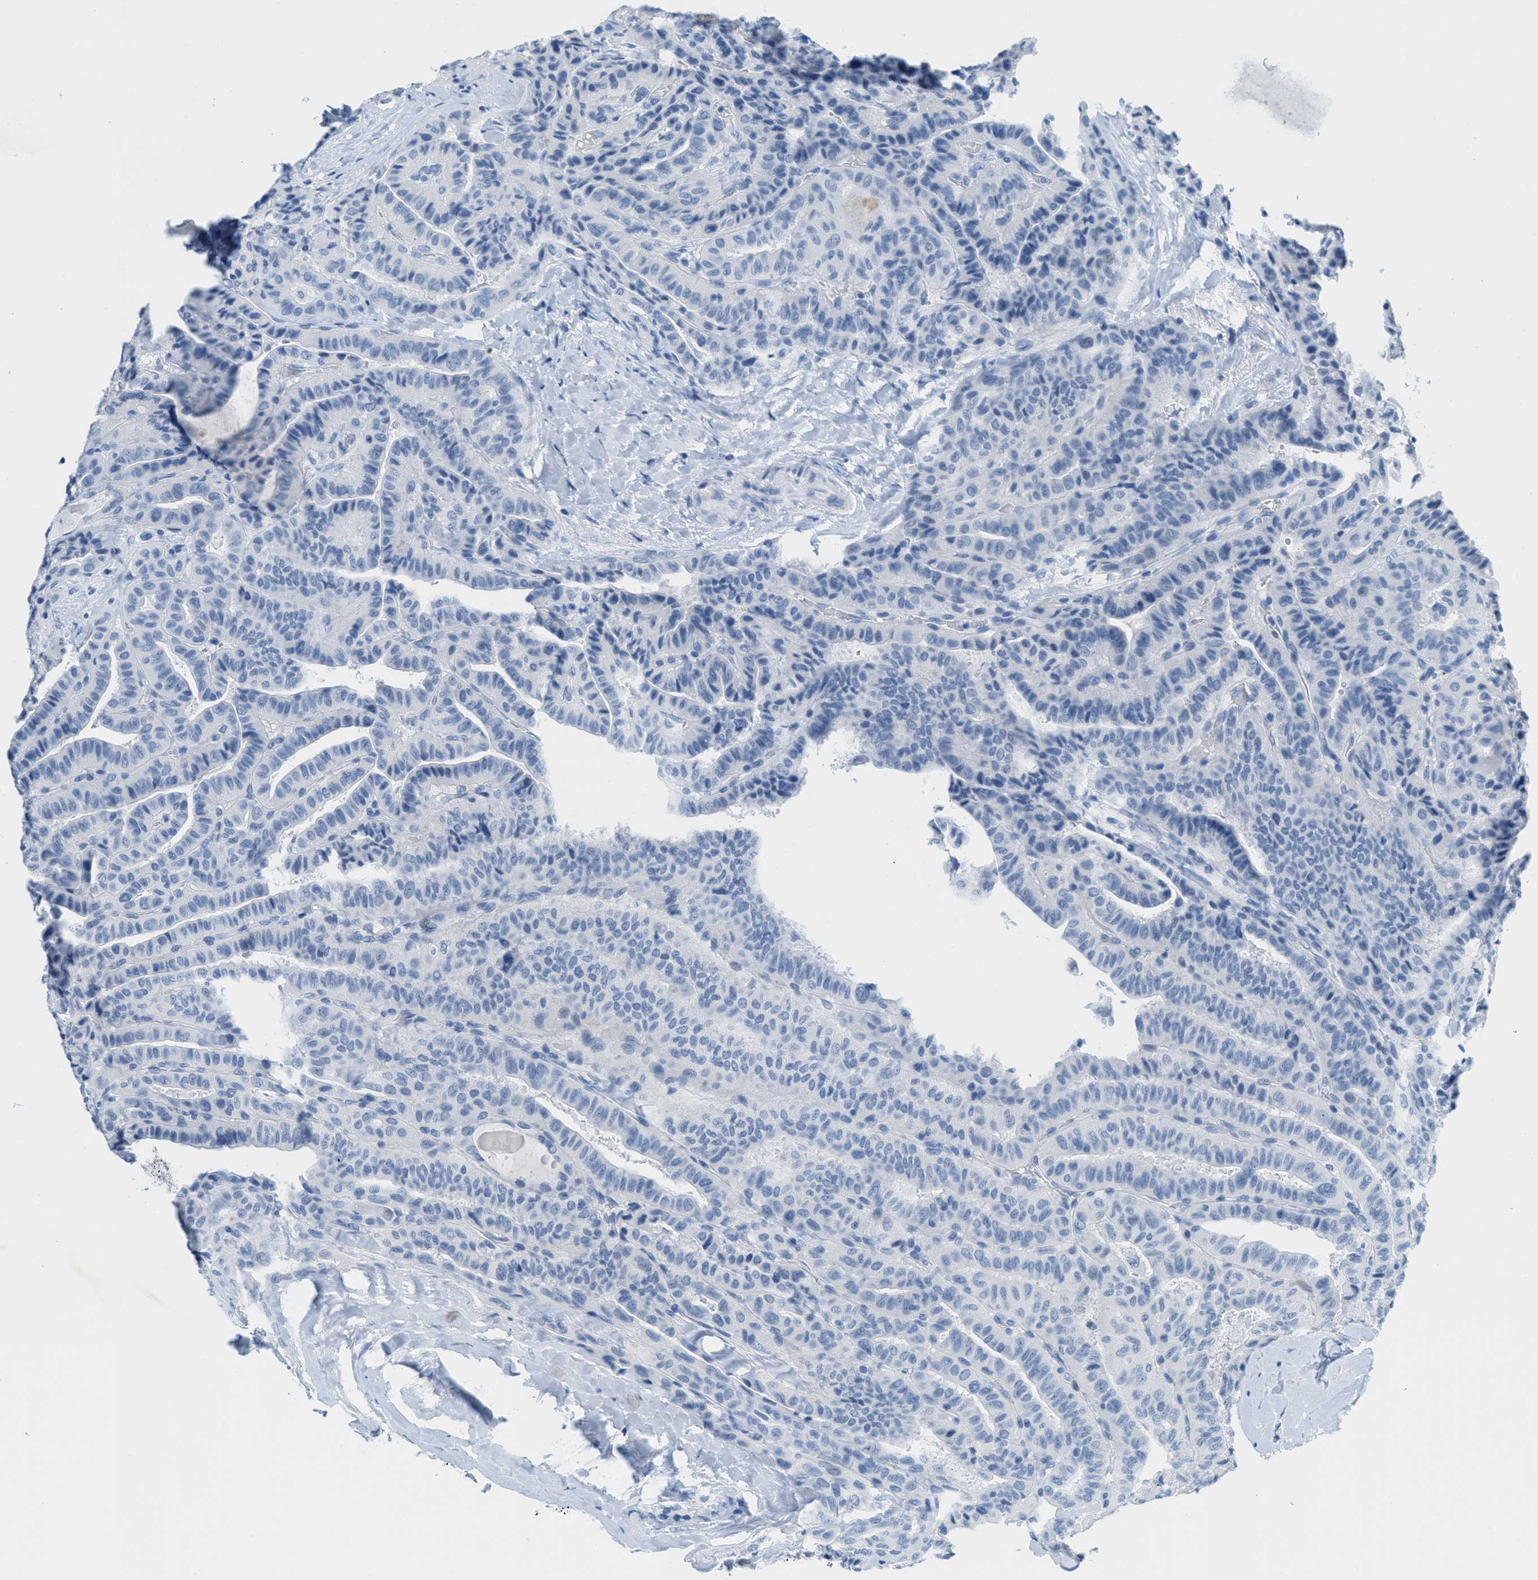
{"staining": {"intensity": "negative", "quantity": "none", "location": "none"}, "tissue": "thyroid cancer", "cell_type": "Tumor cells", "image_type": "cancer", "snomed": [{"axis": "morphology", "description": "Papillary adenocarcinoma, NOS"}, {"axis": "topography", "description": "Thyroid gland"}], "caption": "Protein analysis of thyroid cancer (papillary adenocarcinoma) shows no significant positivity in tumor cells.", "gene": "GPM6A", "patient": {"sex": "male", "age": 77}}